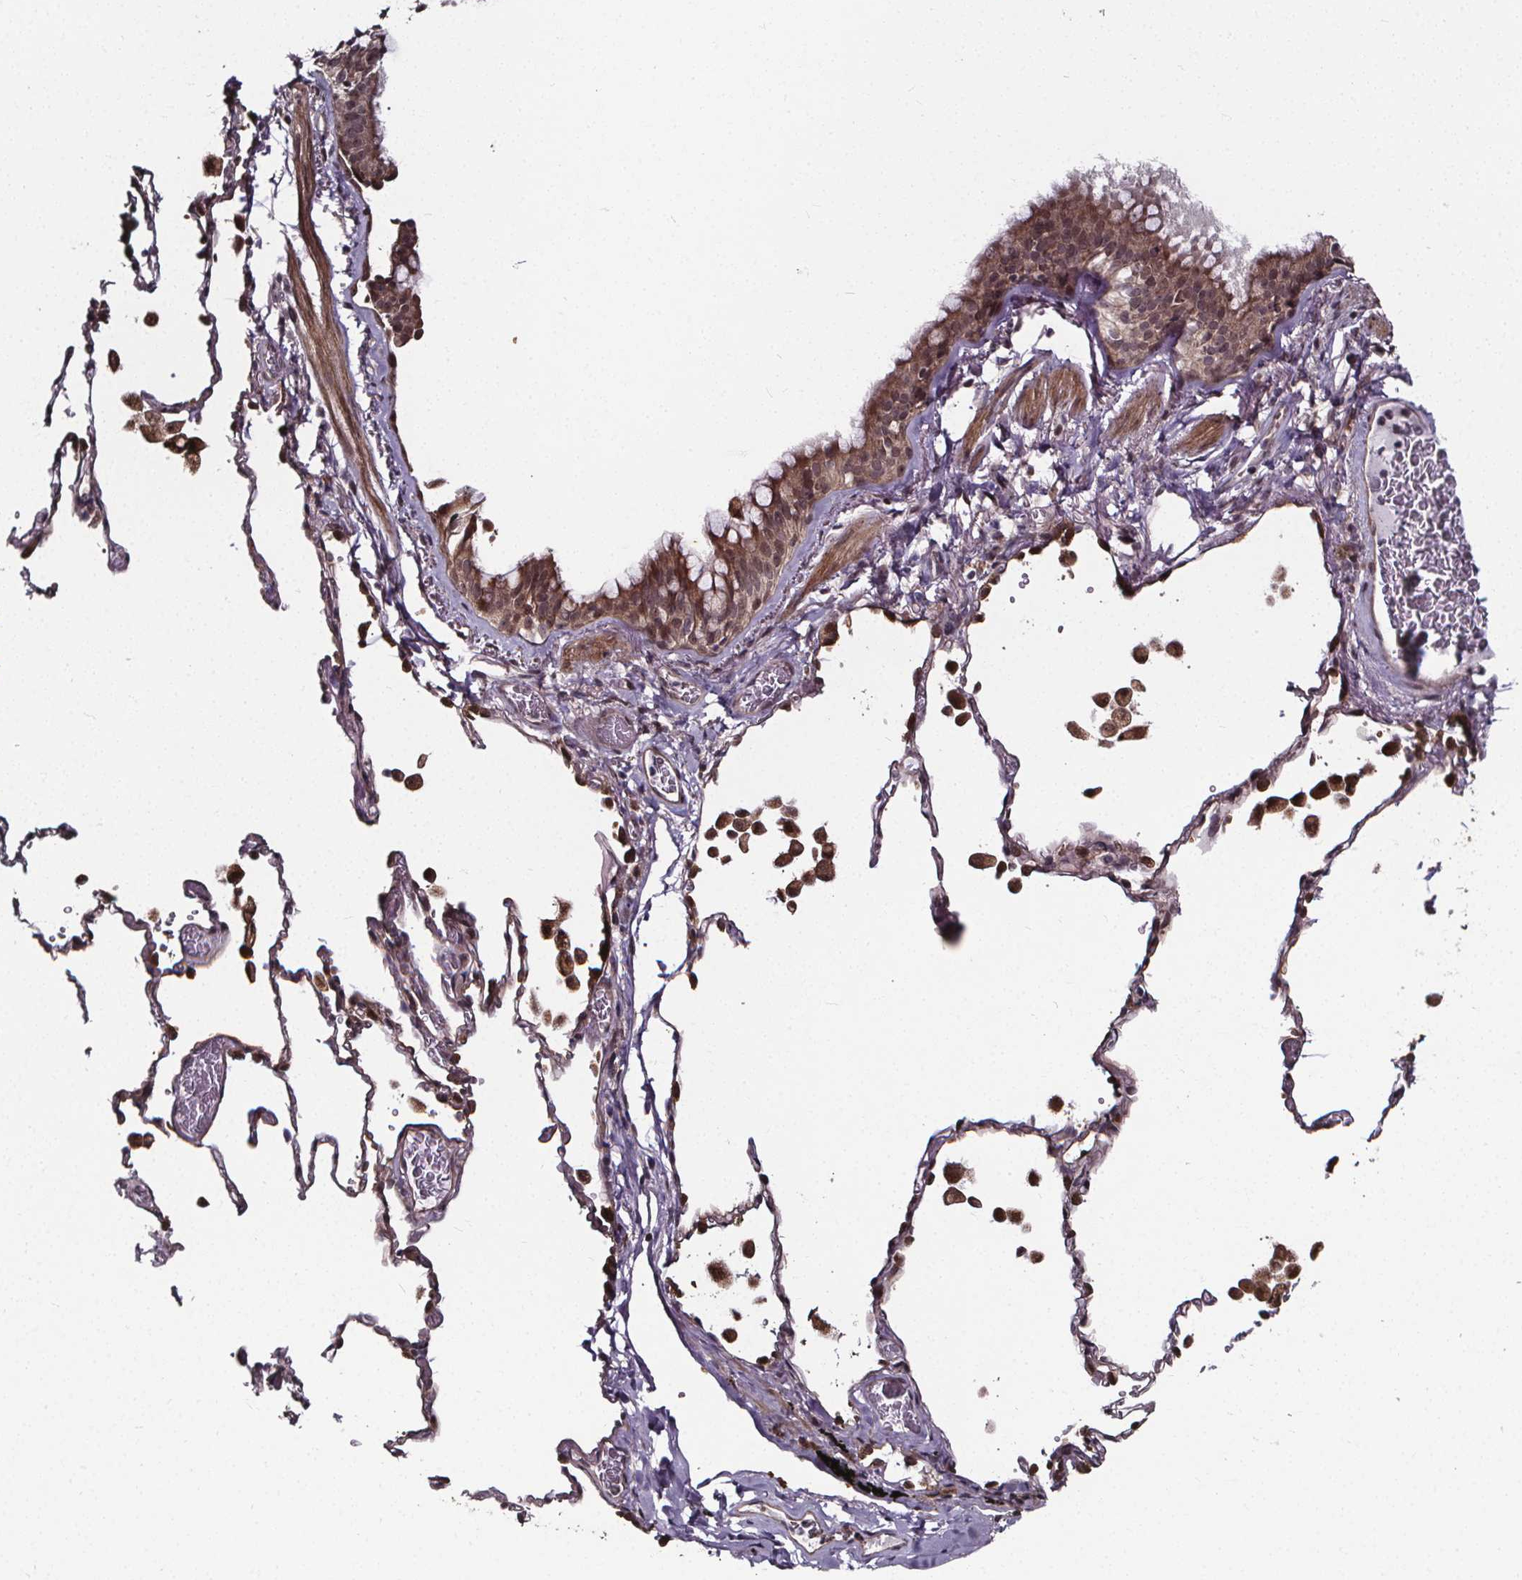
{"staining": {"intensity": "moderate", "quantity": ">75%", "location": "cytoplasmic/membranous,nuclear"}, "tissue": "bronchus", "cell_type": "Respiratory epithelial cells", "image_type": "normal", "snomed": [{"axis": "morphology", "description": "Normal tissue, NOS"}, {"axis": "topography", "description": "Bronchus"}, {"axis": "topography", "description": "Lung"}], "caption": "Human bronchus stained for a protein (brown) displays moderate cytoplasmic/membranous,nuclear positive expression in about >75% of respiratory epithelial cells.", "gene": "DDIT3", "patient": {"sex": "male", "age": 54}}